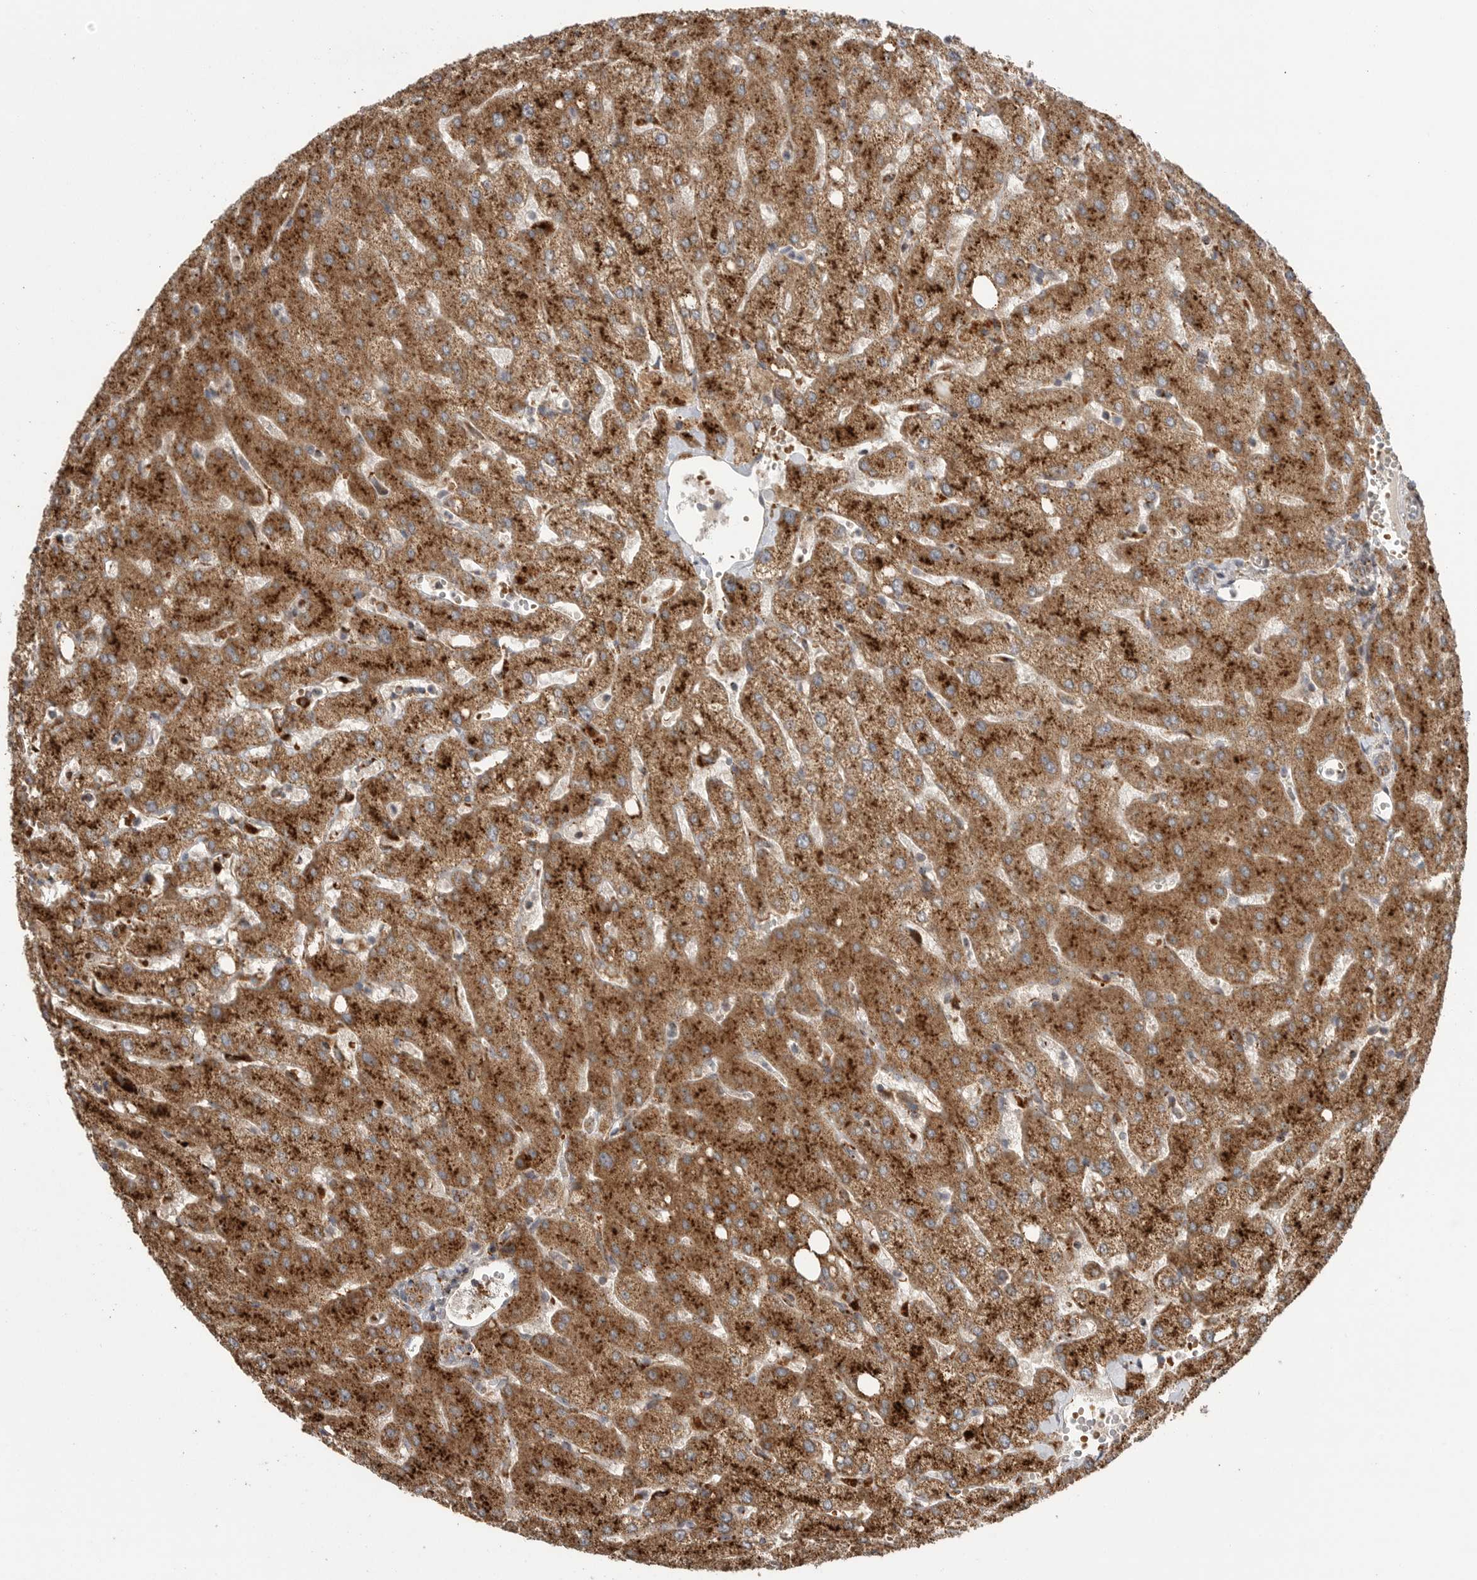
{"staining": {"intensity": "moderate", "quantity": ">75%", "location": "cytoplasmic/membranous"}, "tissue": "liver", "cell_type": "Cholangiocytes", "image_type": "normal", "snomed": [{"axis": "morphology", "description": "Normal tissue, NOS"}, {"axis": "topography", "description": "Liver"}], "caption": "Immunohistochemical staining of normal human liver shows medium levels of moderate cytoplasmic/membranous staining in about >75% of cholangiocytes.", "gene": "GALNS", "patient": {"sex": "female", "age": 54}}